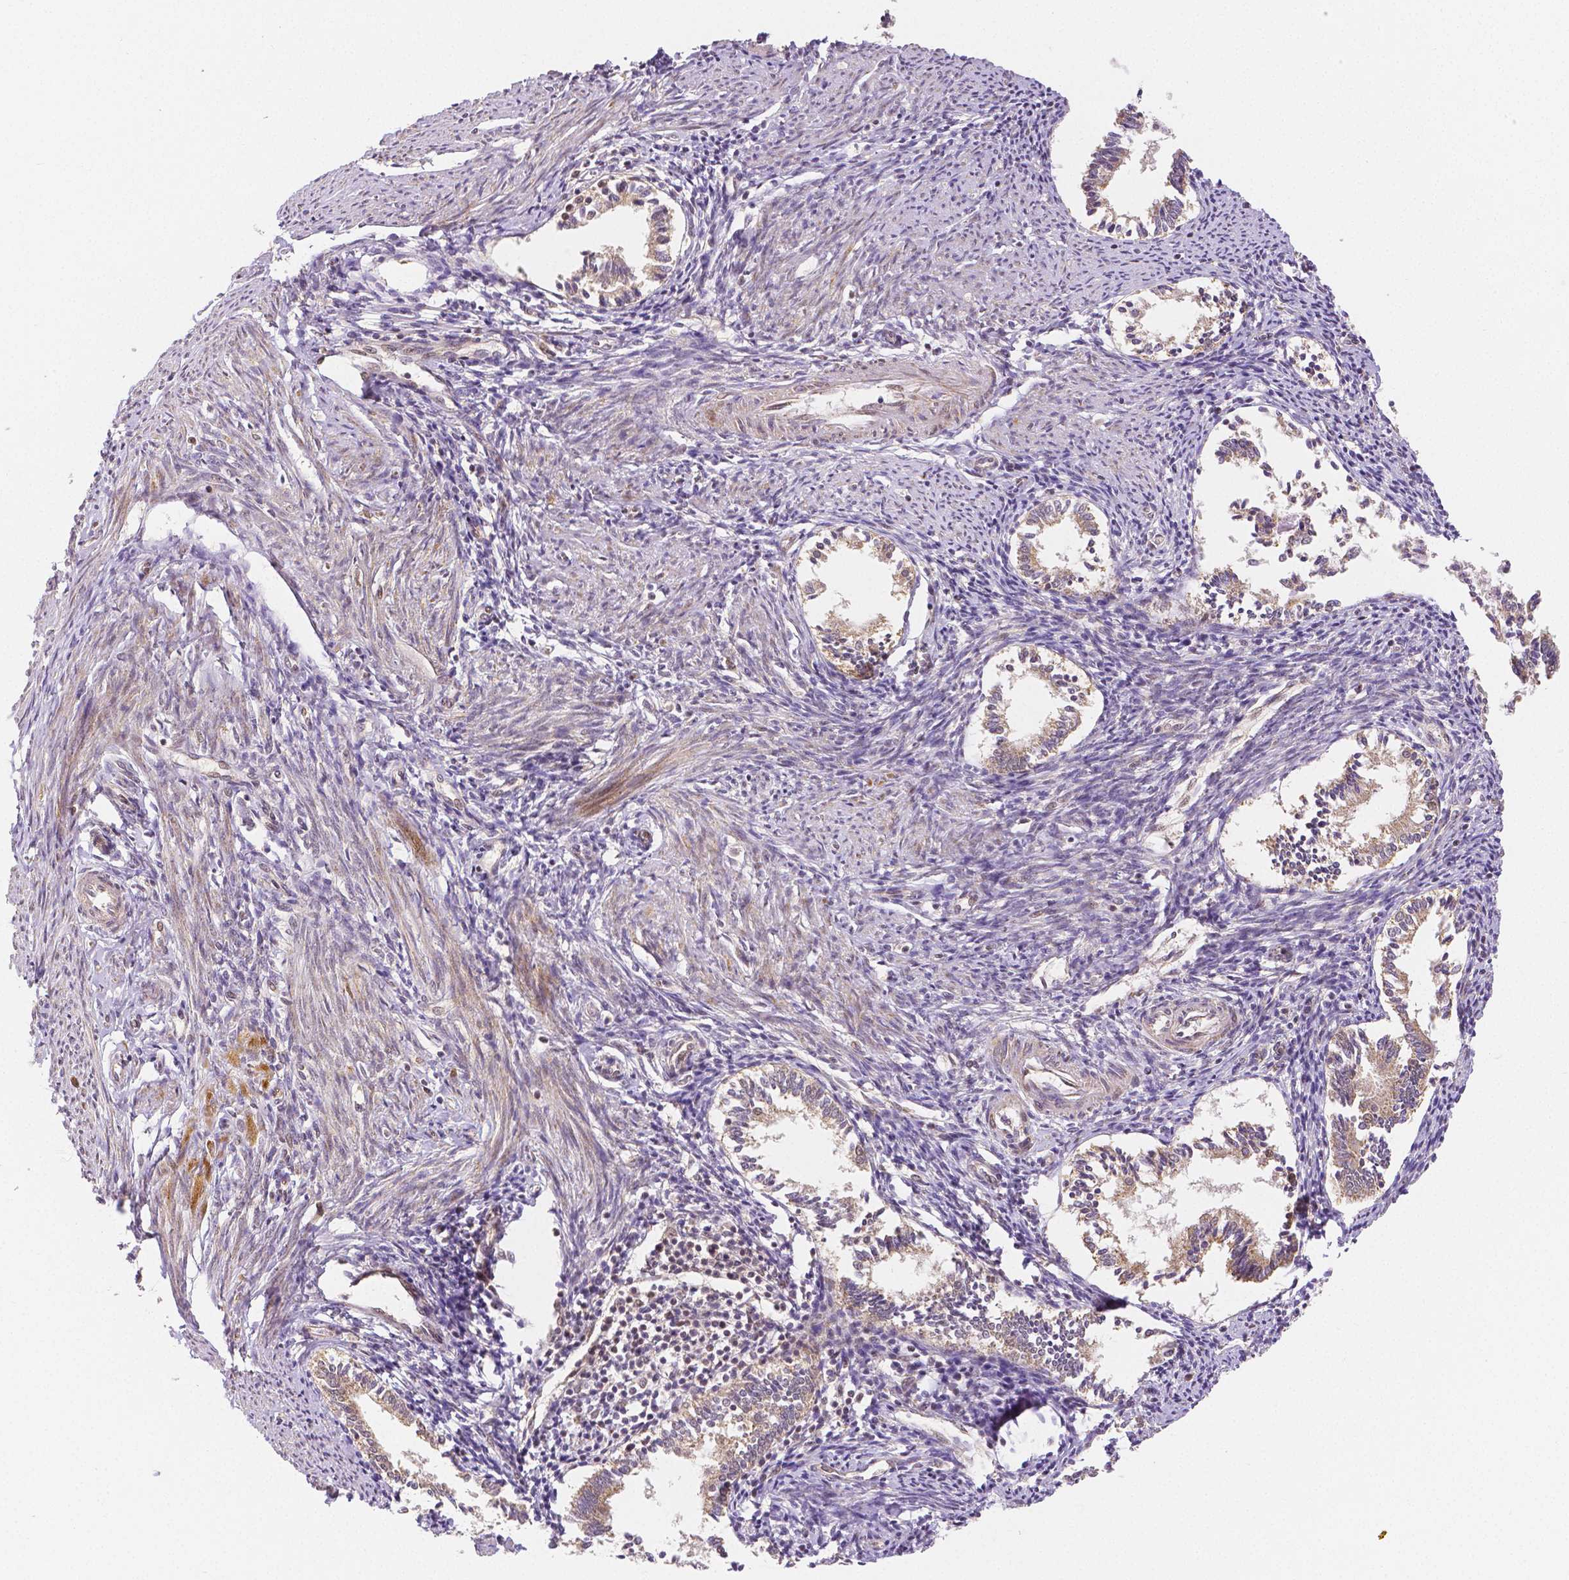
{"staining": {"intensity": "moderate", "quantity": "<25%", "location": "nuclear"}, "tissue": "endometrium", "cell_type": "Cells in endometrial stroma", "image_type": "normal", "snomed": [{"axis": "morphology", "description": "Normal tissue, NOS"}, {"axis": "topography", "description": "Endometrium"}], "caption": "High-magnification brightfield microscopy of benign endometrium stained with DAB (brown) and counterstained with hematoxylin (blue). cells in endometrial stroma exhibit moderate nuclear expression is seen in about<25% of cells. (IHC, brightfield microscopy, high magnification).", "gene": "RHOT1", "patient": {"sex": "female", "age": 41}}